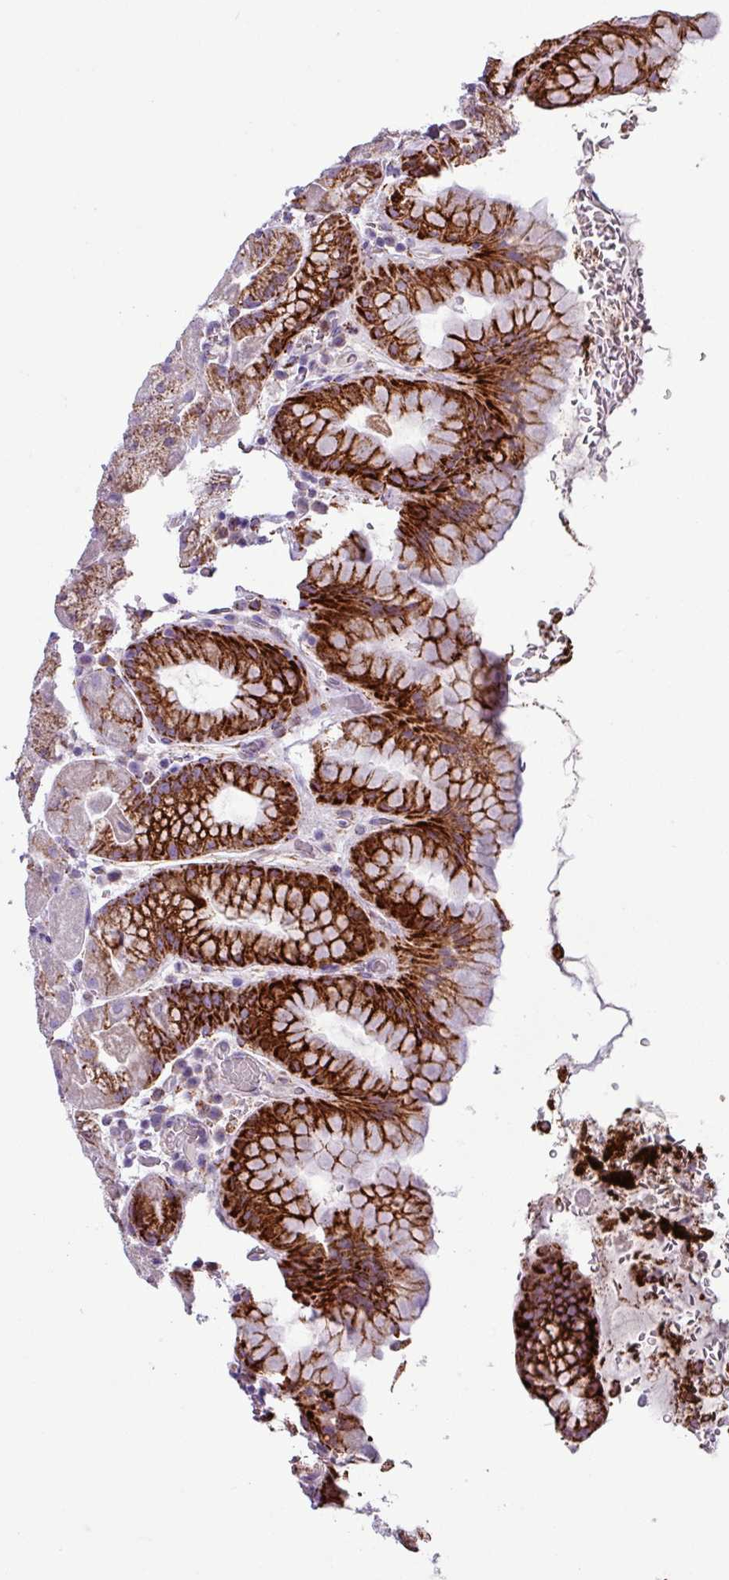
{"staining": {"intensity": "strong", "quantity": ">75%", "location": "cytoplasmic/membranous"}, "tissue": "stomach", "cell_type": "Glandular cells", "image_type": "normal", "snomed": [{"axis": "morphology", "description": "Normal tissue, NOS"}, {"axis": "topography", "description": "Stomach, upper"}, {"axis": "topography", "description": "Stomach, lower"}], "caption": "Human stomach stained with a brown dye demonstrates strong cytoplasmic/membranous positive staining in approximately >75% of glandular cells.", "gene": "ZNF667", "patient": {"sex": "male", "age": 67}}